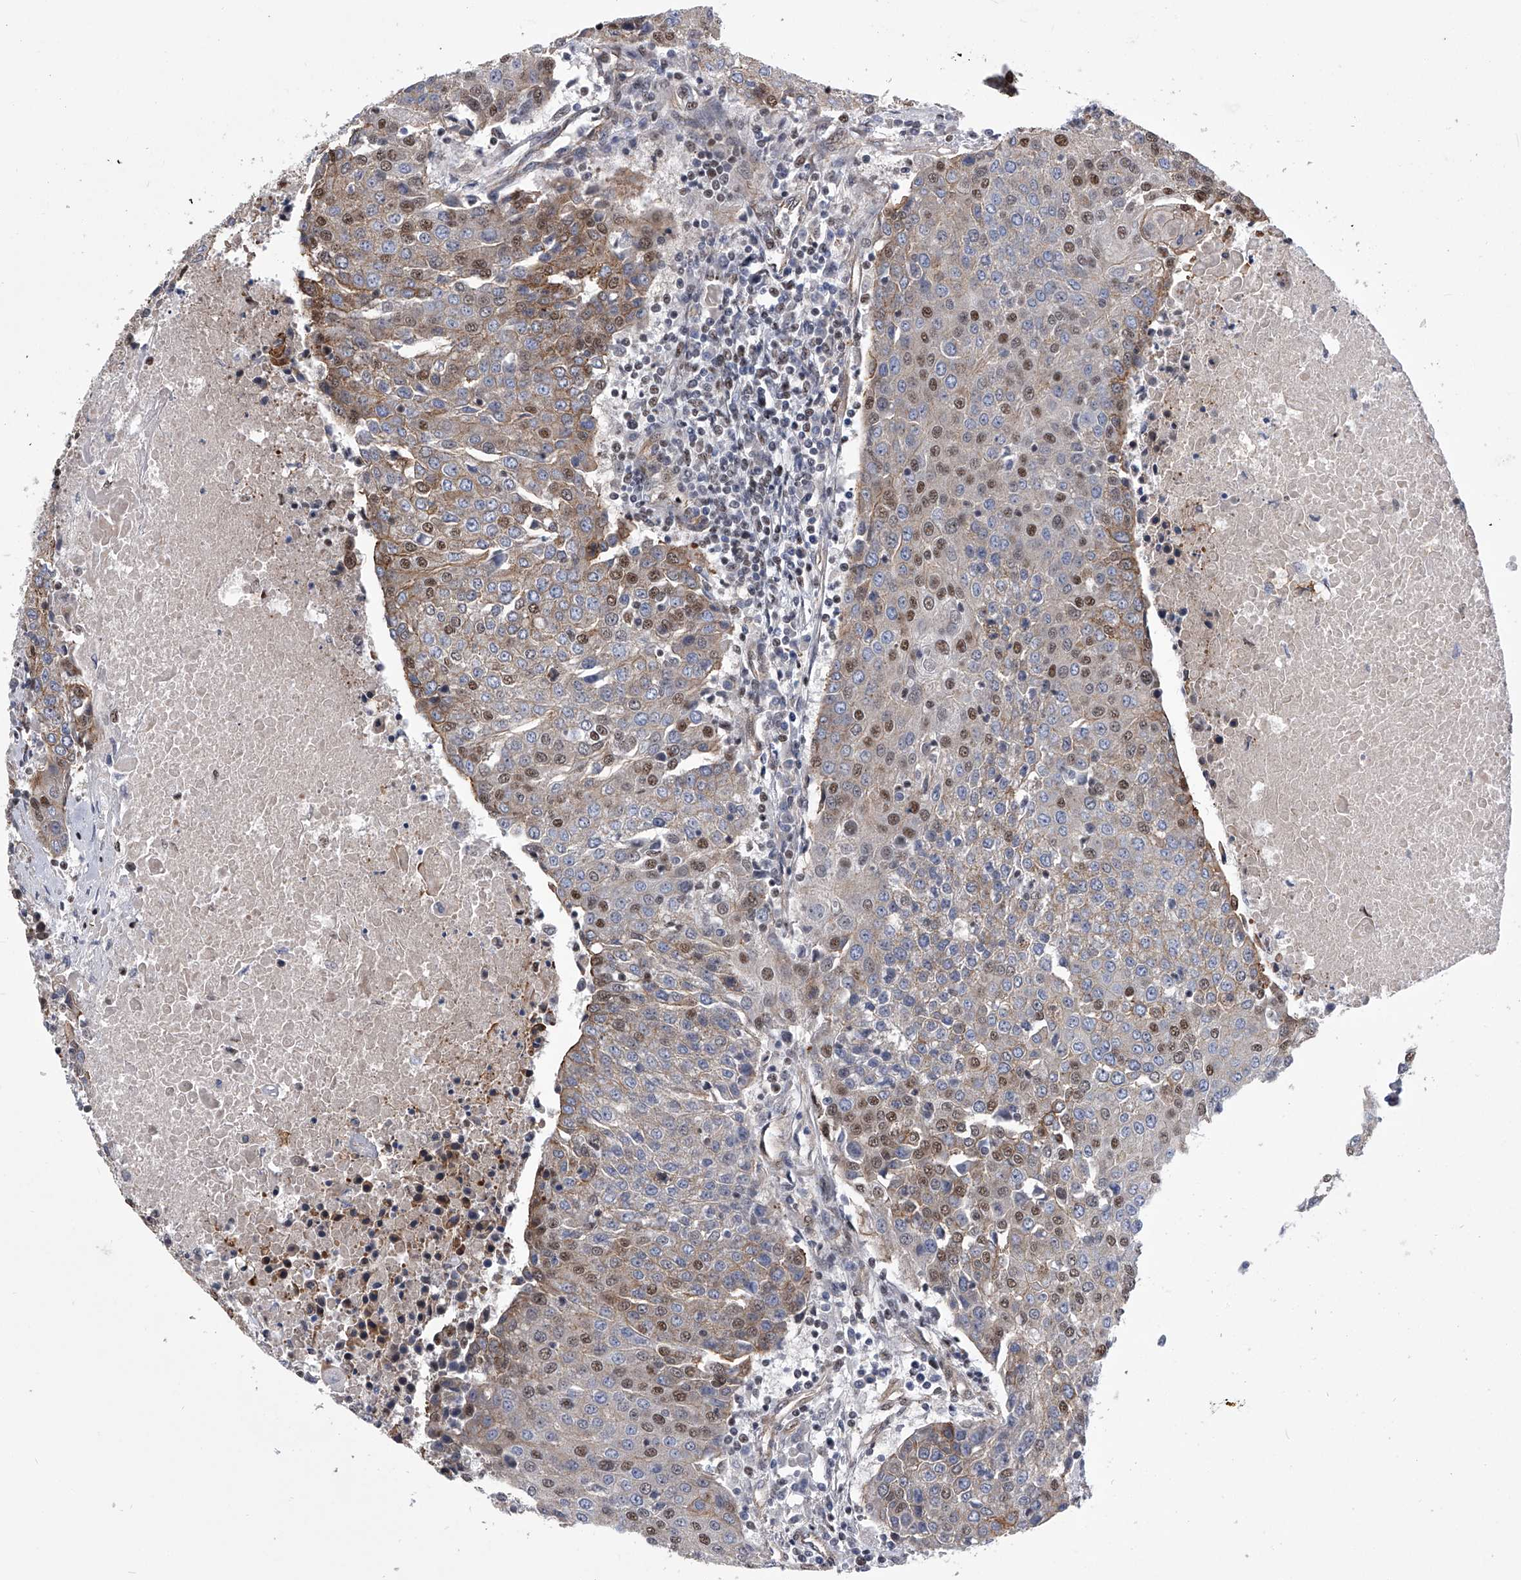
{"staining": {"intensity": "moderate", "quantity": "25%-75%", "location": "cytoplasmic/membranous,nuclear"}, "tissue": "urothelial cancer", "cell_type": "Tumor cells", "image_type": "cancer", "snomed": [{"axis": "morphology", "description": "Urothelial carcinoma, High grade"}, {"axis": "topography", "description": "Urinary bladder"}], "caption": "There is medium levels of moderate cytoplasmic/membranous and nuclear staining in tumor cells of urothelial cancer, as demonstrated by immunohistochemical staining (brown color).", "gene": "ZNF76", "patient": {"sex": "female", "age": 85}}